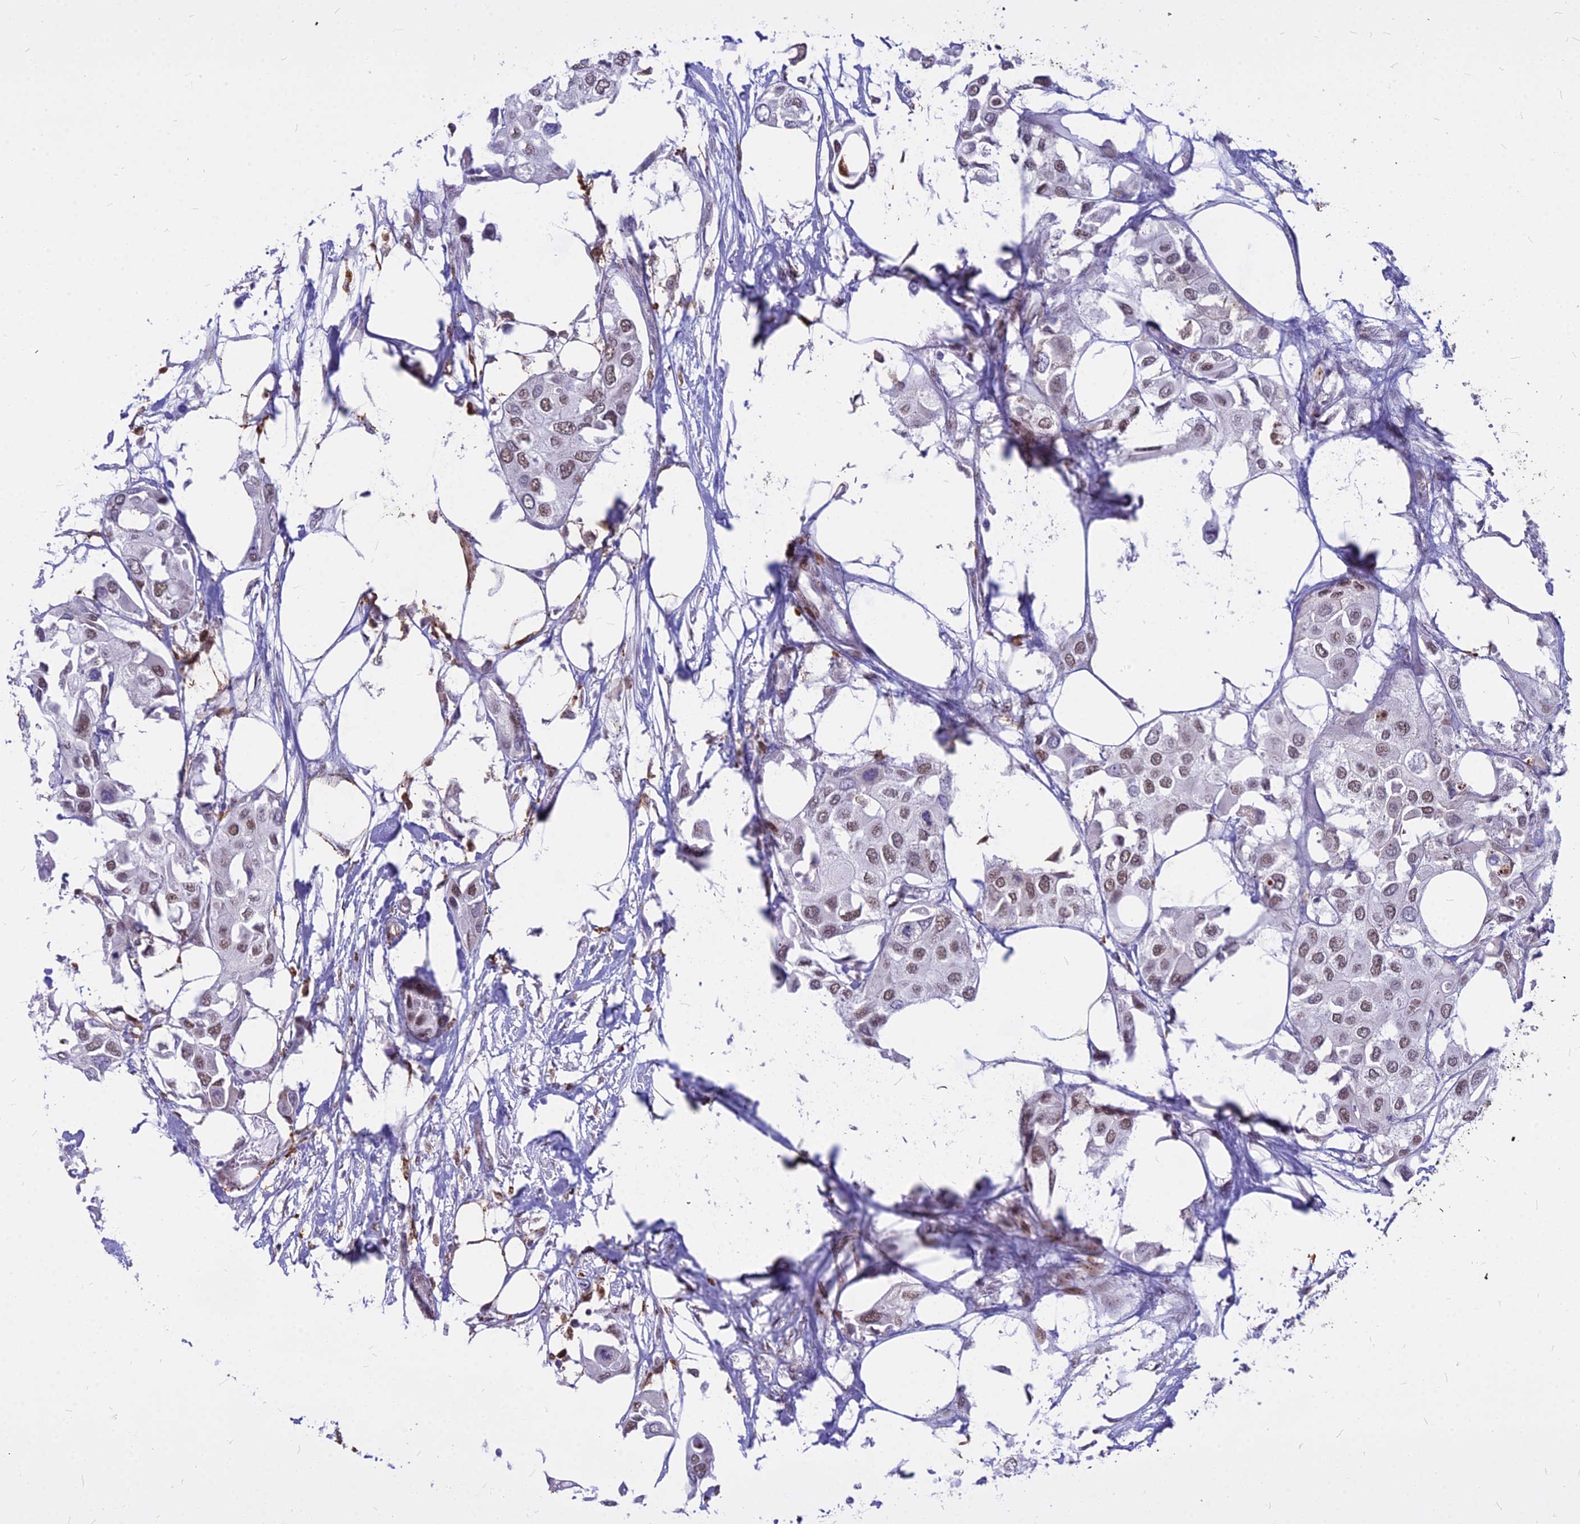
{"staining": {"intensity": "moderate", "quantity": ">75%", "location": "nuclear"}, "tissue": "urothelial cancer", "cell_type": "Tumor cells", "image_type": "cancer", "snomed": [{"axis": "morphology", "description": "Urothelial carcinoma, High grade"}, {"axis": "topography", "description": "Urinary bladder"}], "caption": "Brown immunohistochemical staining in human urothelial carcinoma (high-grade) shows moderate nuclear staining in approximately >75% of tumor cells.", "gene": "ALG10", "patient": {"sex": "male", "age": 64}}